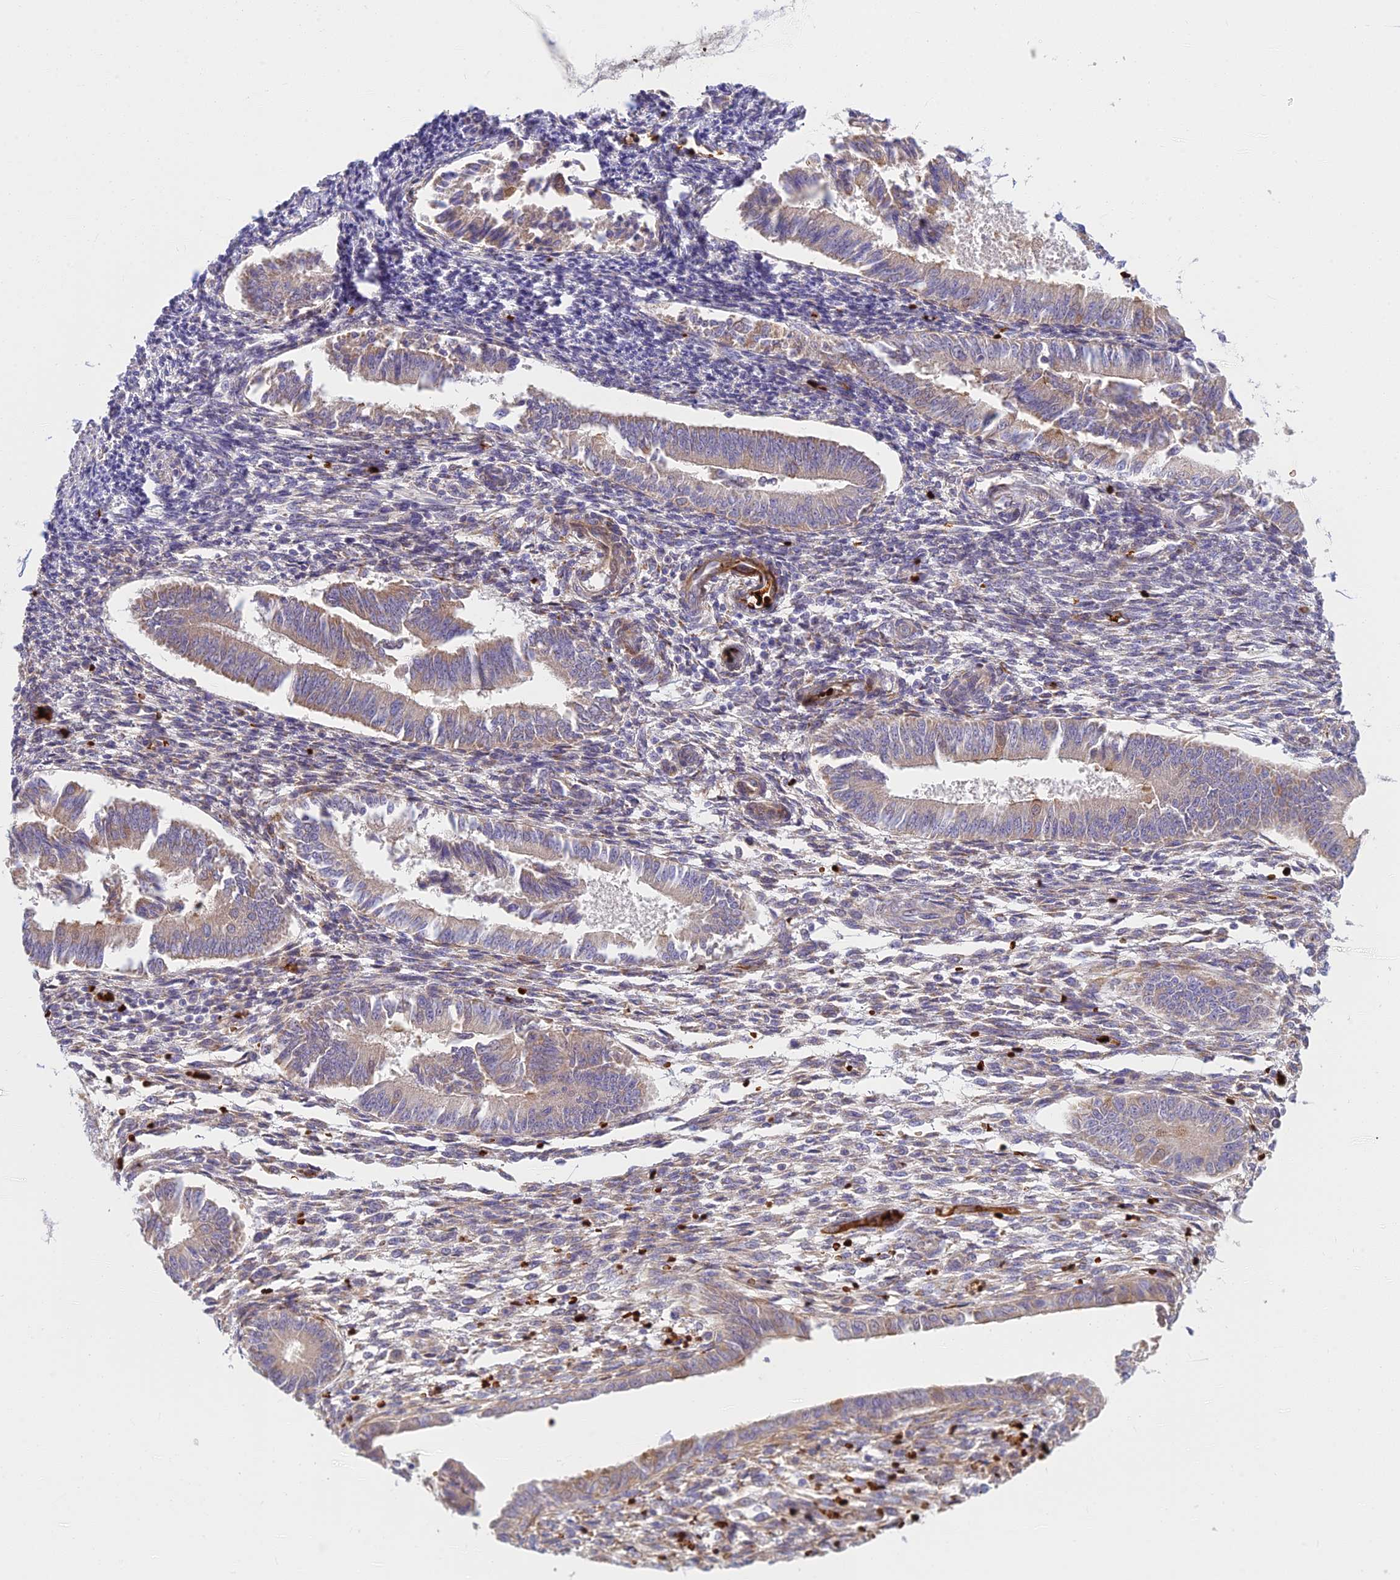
{"staining": {"intensity": "negative", "quantity": "none", "location": "none"}, "tissue": "endometrium", "cell_type": "Cells in endometrial stroma", "image_type": "normal", "snomed": [{"axis": "morphology", "description": "Normal tissue, NOS"}, {"axis": "topography", "description": "Uterus"}, {"axis": "topography", "description": "Endometrium"}], "caption": "Immunohistochemistry (IHC) micrograph of normal human endometrium stained for a protein (brown), which demonstrates no staining in cells in endometrial stroma.", "gene": "UFSP2", "patient": {"sex": "female", "age": 48}}